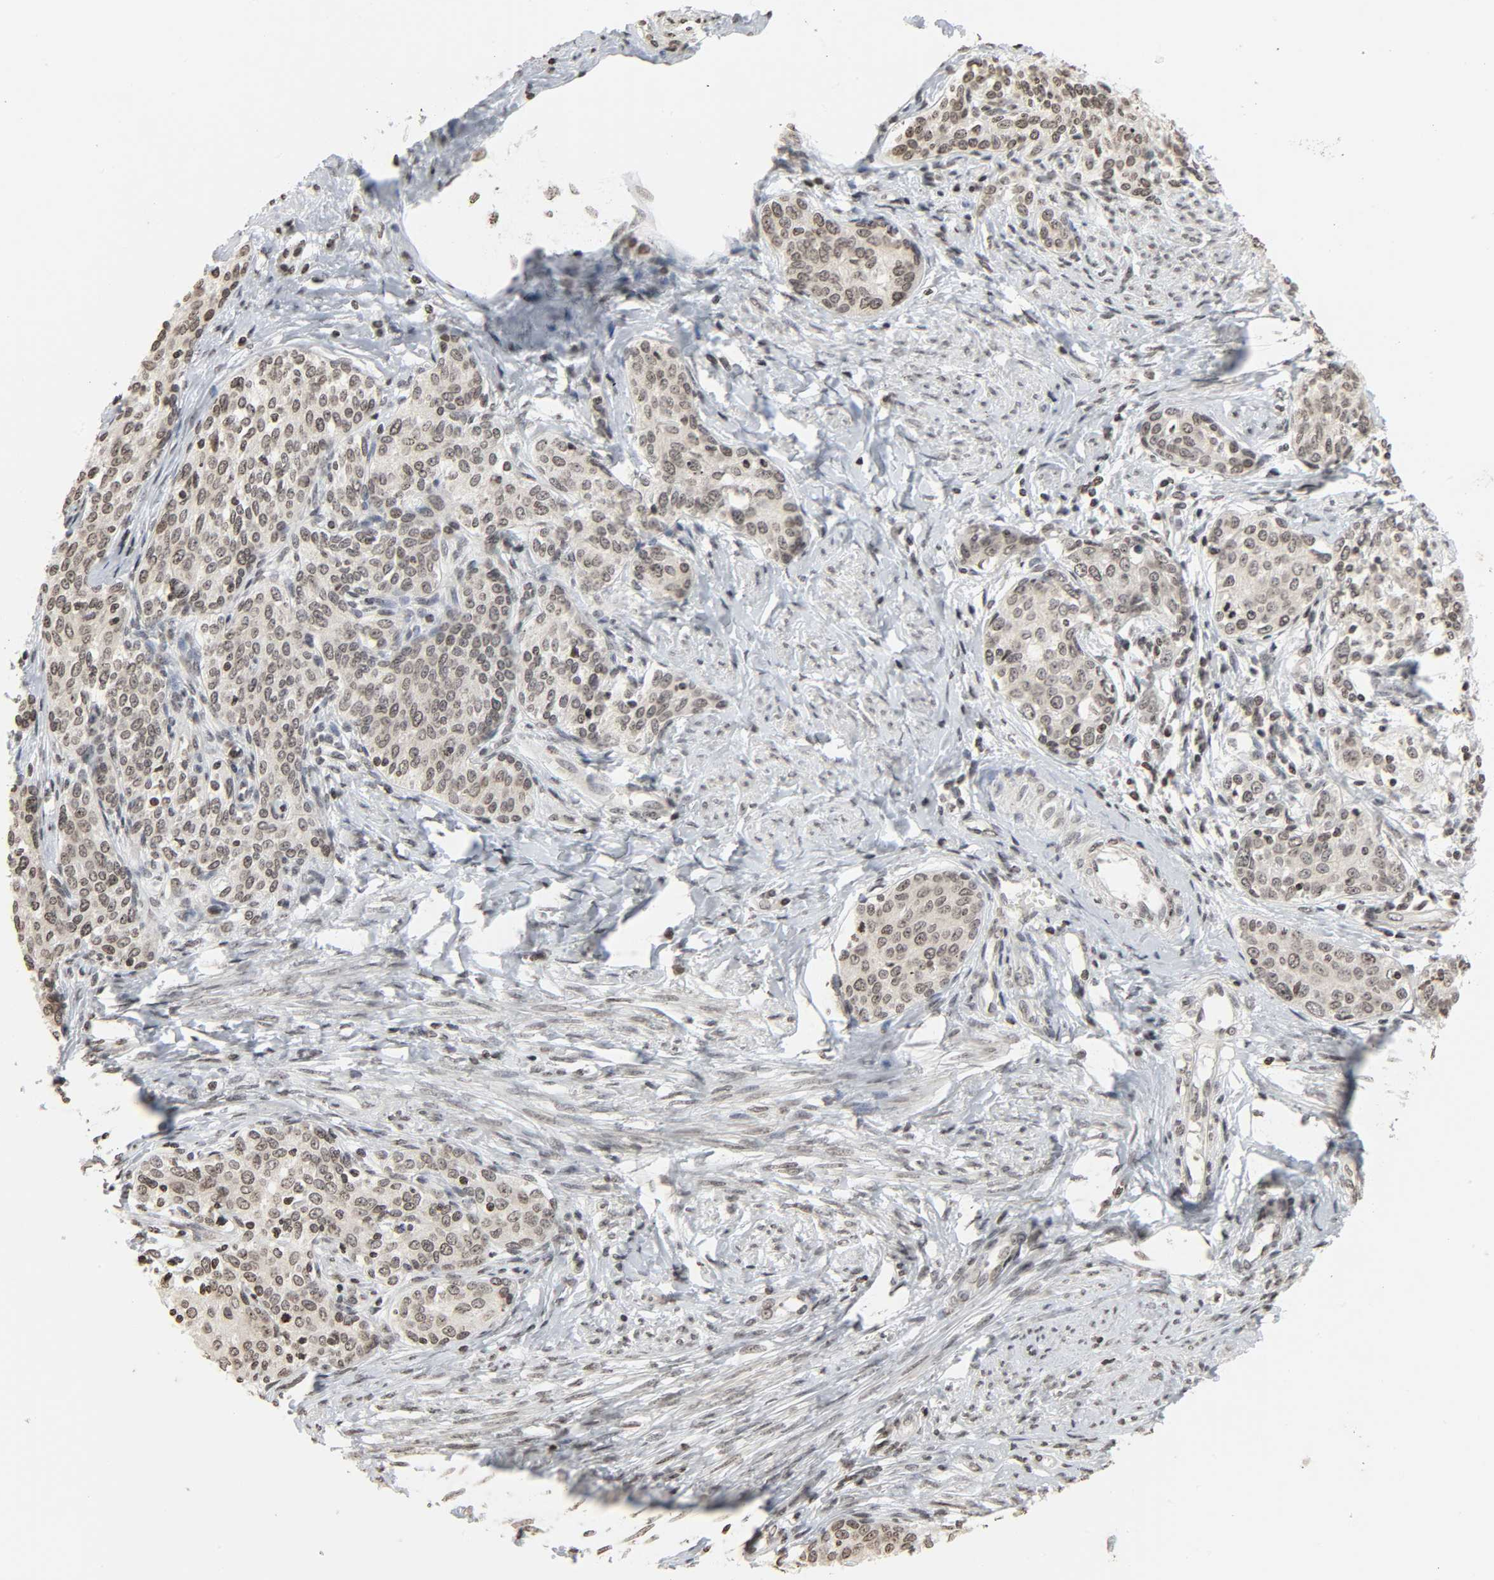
{"staining": {"intensity": "weak", "quantity": ">75%", "location": "nuclear"}, "tissue": "cervical cancer", "cell_type": "Tumor cells", "image_type": "cancer", "snomed": [{"axis": "morphology", "description": "Squamous cell carcinoma, NOS"}, {"axis": "morphology", "description": "Adenocarcinoma, NOS"}, {"axis": "topography", "description": "Cervix"}], "caption": "Tumor cells display weak nuclear expression in about >75% of cells in squamous cell carcinoma (cervical).", "gene": "ELAVL1", "patient": {"sex": "female", "age": 52}}